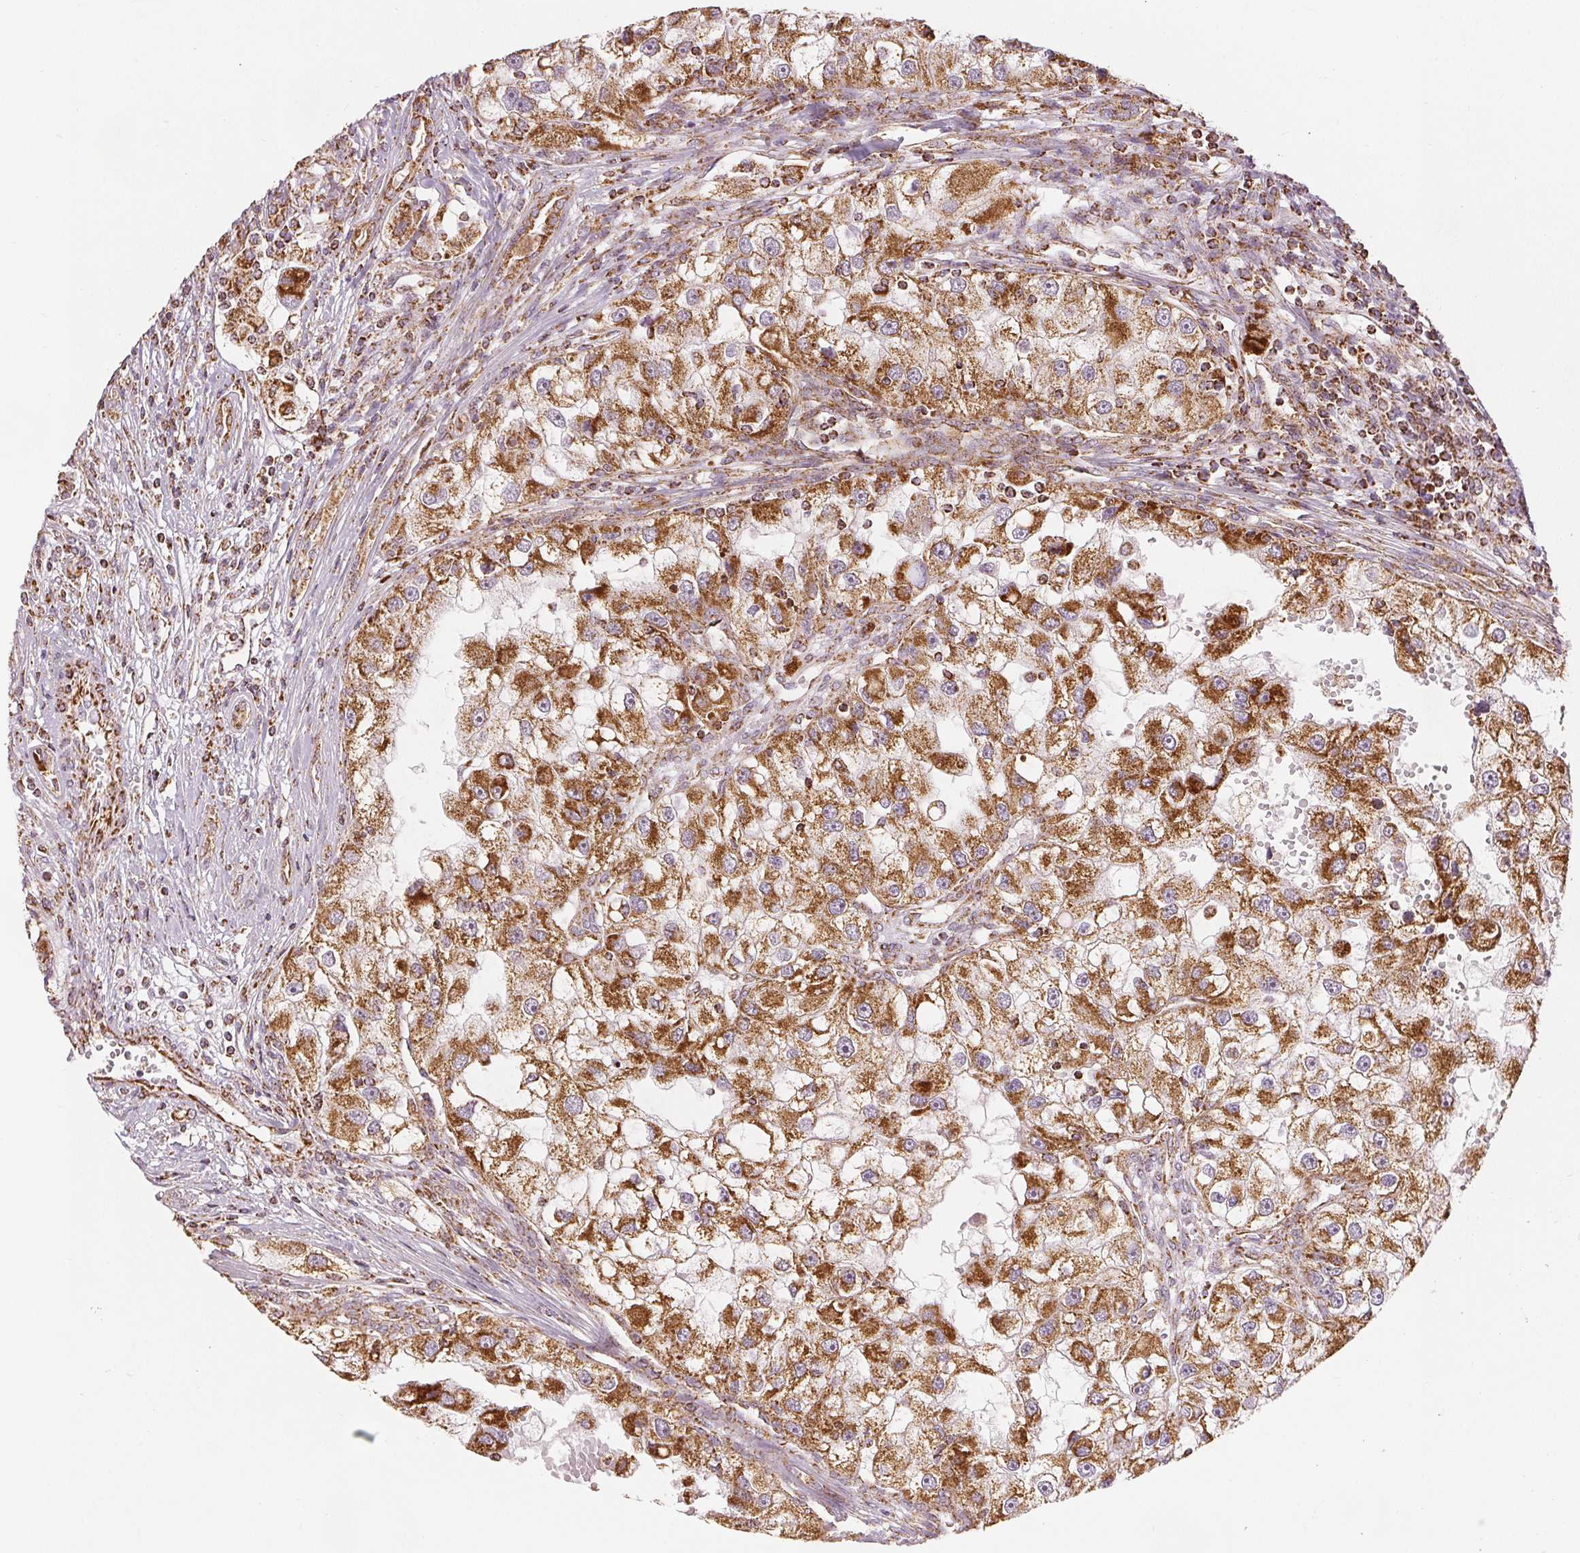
{"staining": {"intensity": "strong", "quantity": ">75%", "location": "cytoplasmic/membranous"}, "tissue": "renal cancer", "cell_type": "Tumor cells", "image_type": "cancer", "snomed": [{"axis": "morphology", "description": "Adenocarcinoma, NOS"}, {"axis": "topography", "description": "Kidney"}], "caption": "This histopathology image demonstrates immunohistochemistry (IHC) staining of human adenocarcinoma (renal), with high strong cytoplasmic/membranous positivity in approximately >75% of tumor cells.", "gene": "SDHB", "patient": {"sex": "male", "age": 63}}